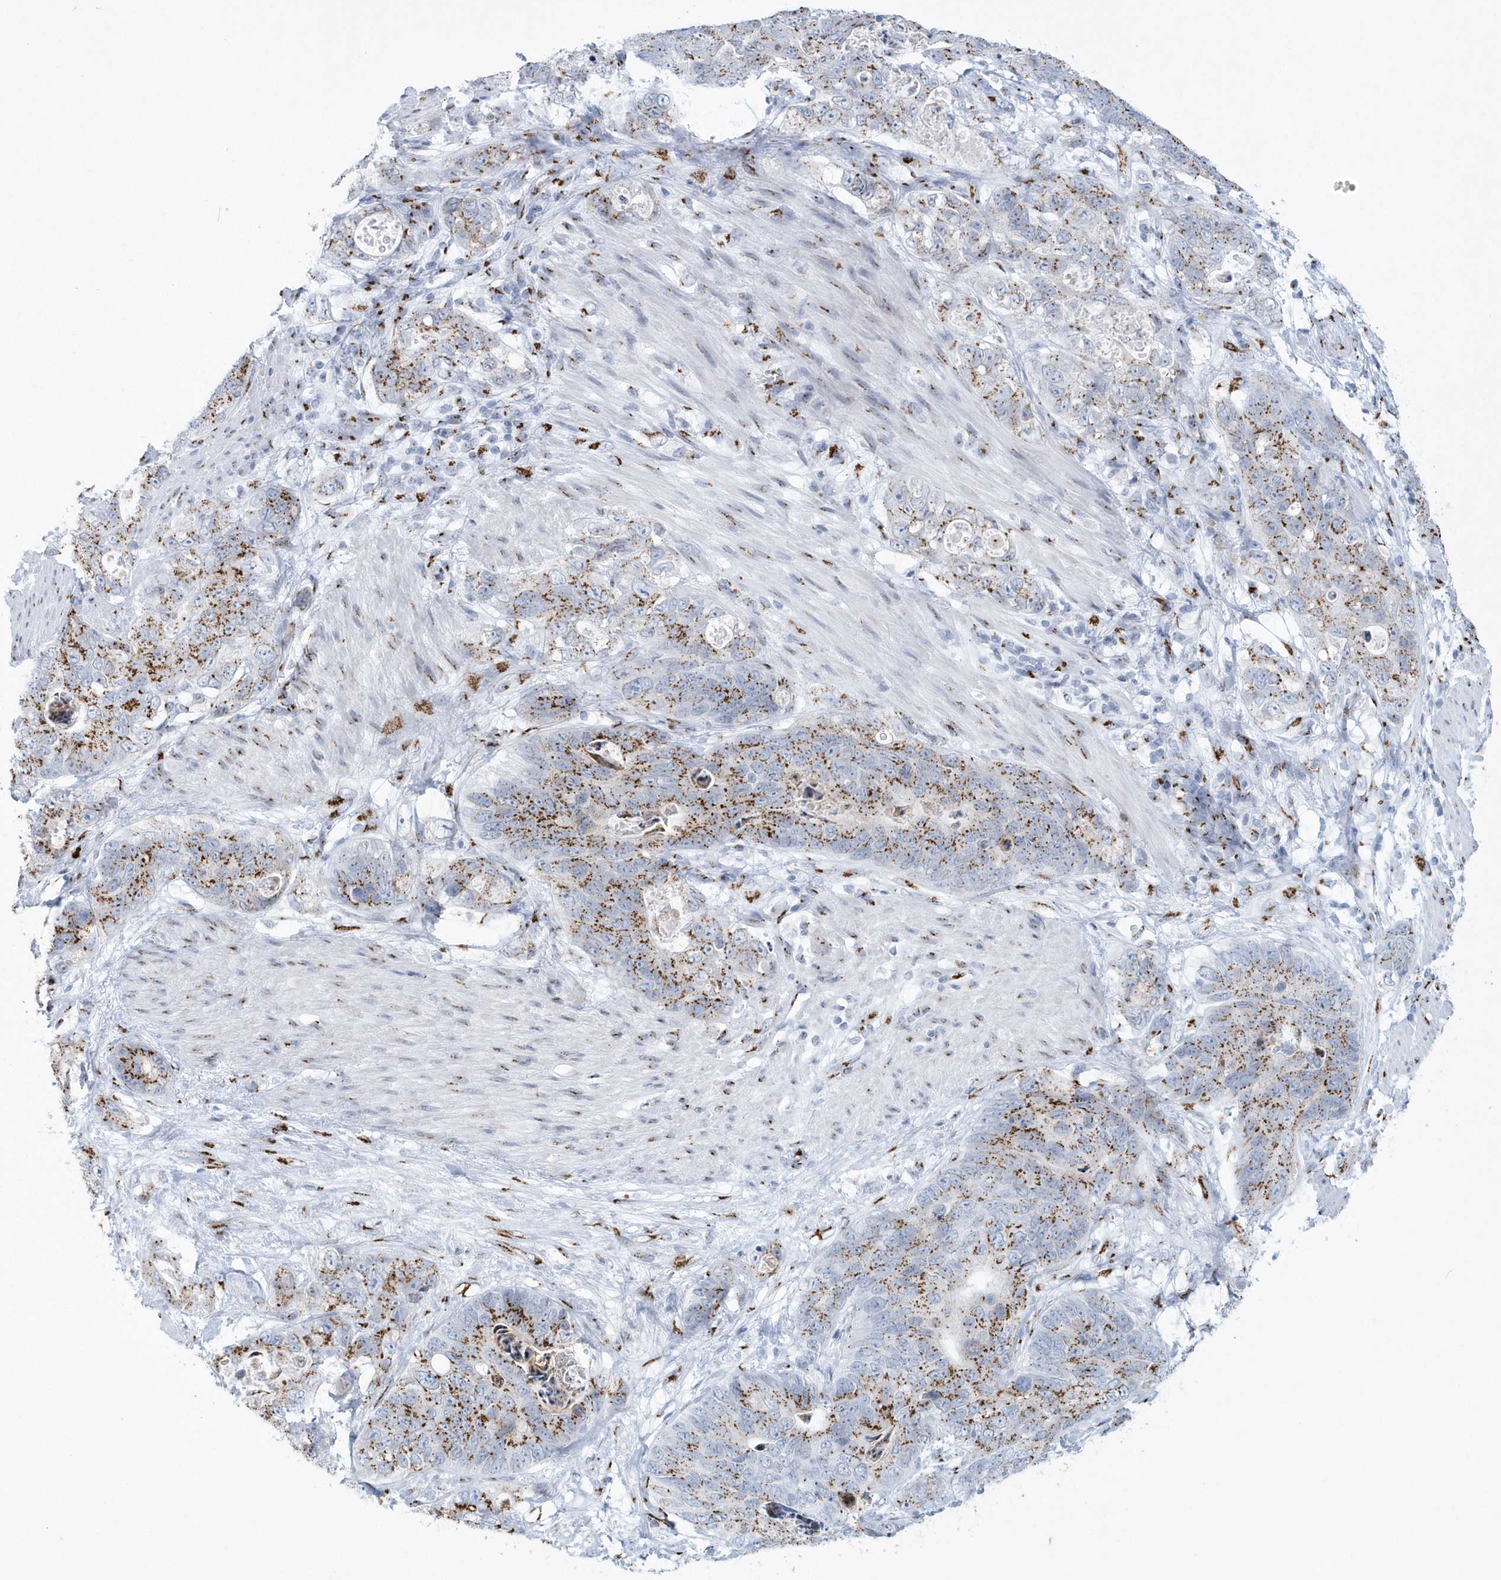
{"staining": {"intensity": "moderate", "quantity": ">75%", "location": "cytoplasmic/membranous"}, "tissue": "stomach cancer", "cell_type": "Tumor cells", "image_type": "cancer", "snomed": [{"axis": "morphology", "description": "Normal tissue, NOS"}, {"axis": "morphology", "description": "Adenocarcinoma, NOS"}, {"axis": "topography", "description": "Stomach"}], "caption": "Protein expression analysis of human stomach cancer (adenocarcinoma) reveals moderate cytoplasmic/membranous positivity in about >75% of tumor cells. (brown staining indicates protein expression, while blue staining denotes nuclei).", "gene": "SLX9", "patient": {"sex": "female", "age": 89}}